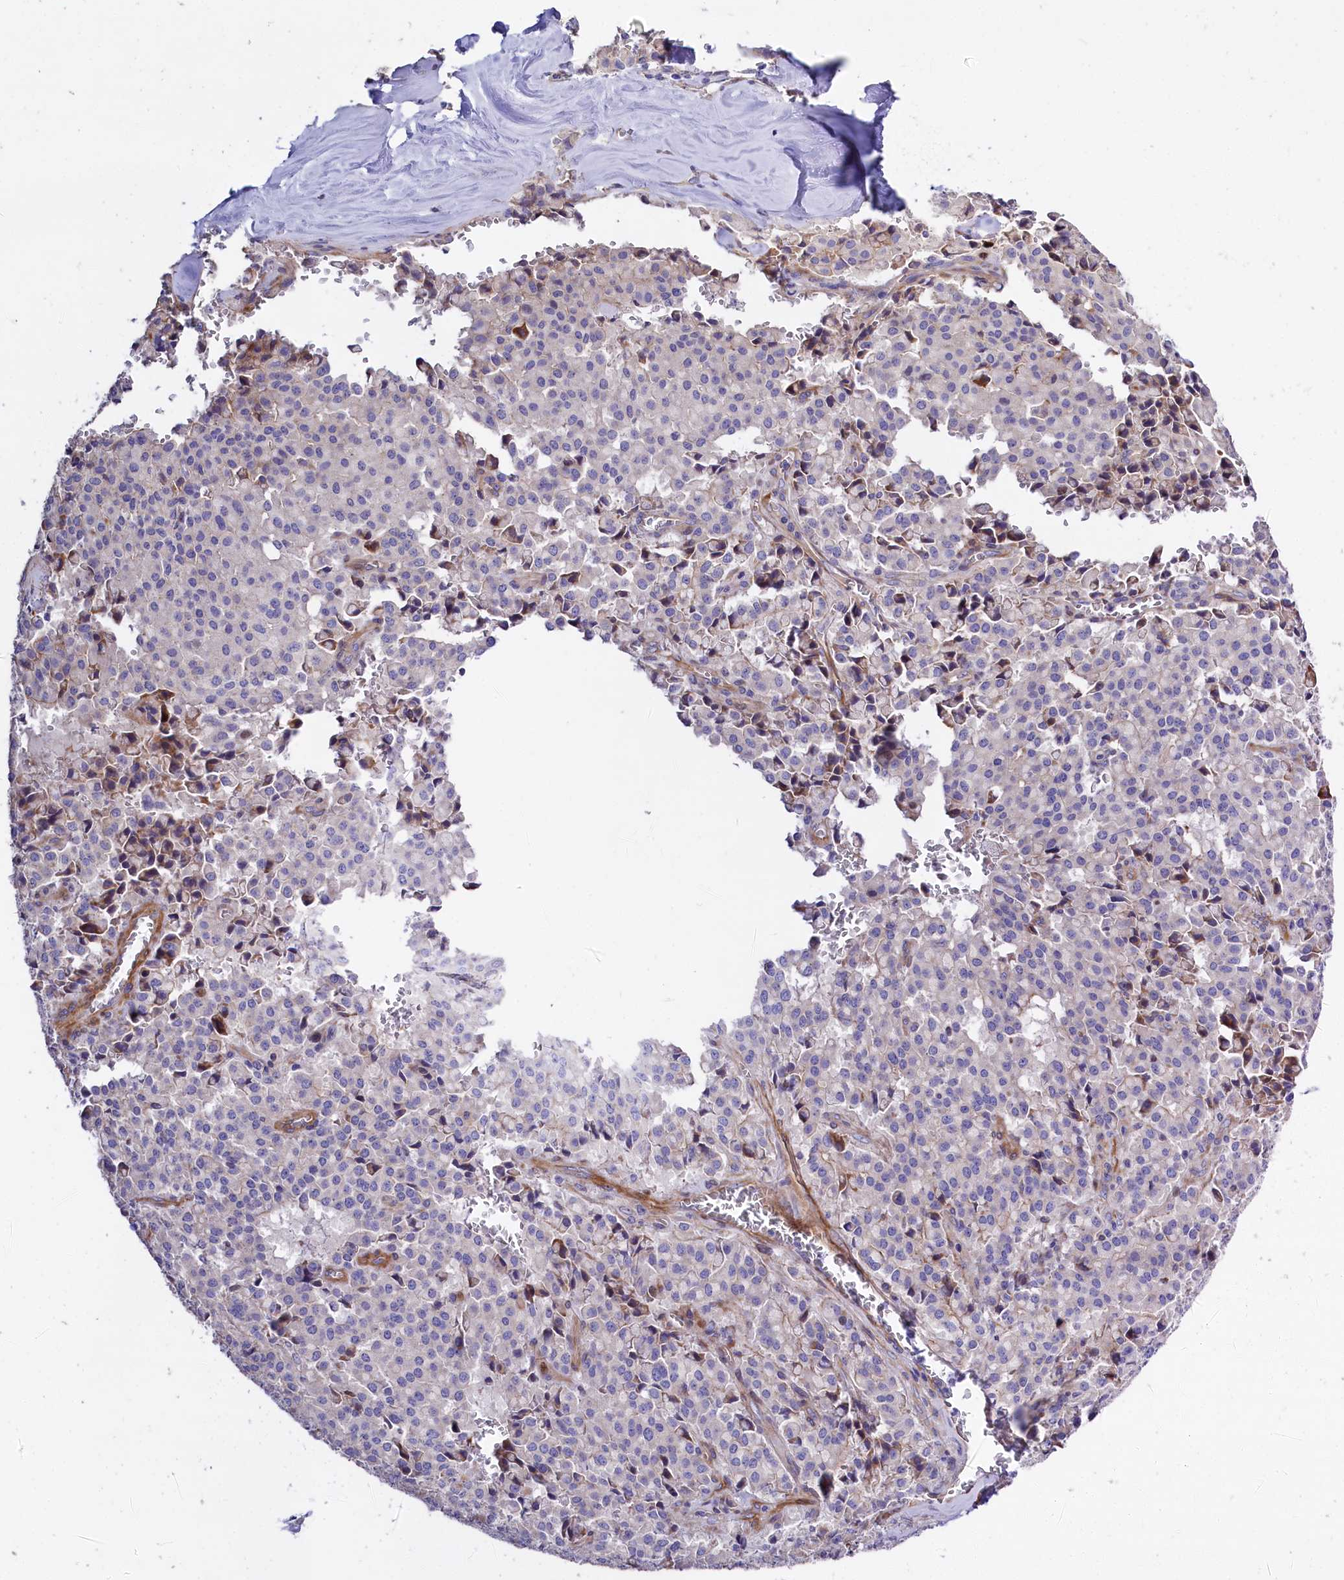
{"staining": {"intensity": "negative", "quantity": "none", "location": "none"}, "tissue": "pancreatic cancer", "cell_type": "Tumor cells", "image_type": "cancer", "snomed": [{"axis": "morphology", "description": "Adenocarcinoma, NOS"}, {"axis": "topography", "description": "Pancreas"}], "caption": "Protein analysis of adenocarcinoma (pancreatic) exhibits no significant staining in tumor cells.", "gene": "WNT8A", "patient": {"sex": "male", "age": 65}}